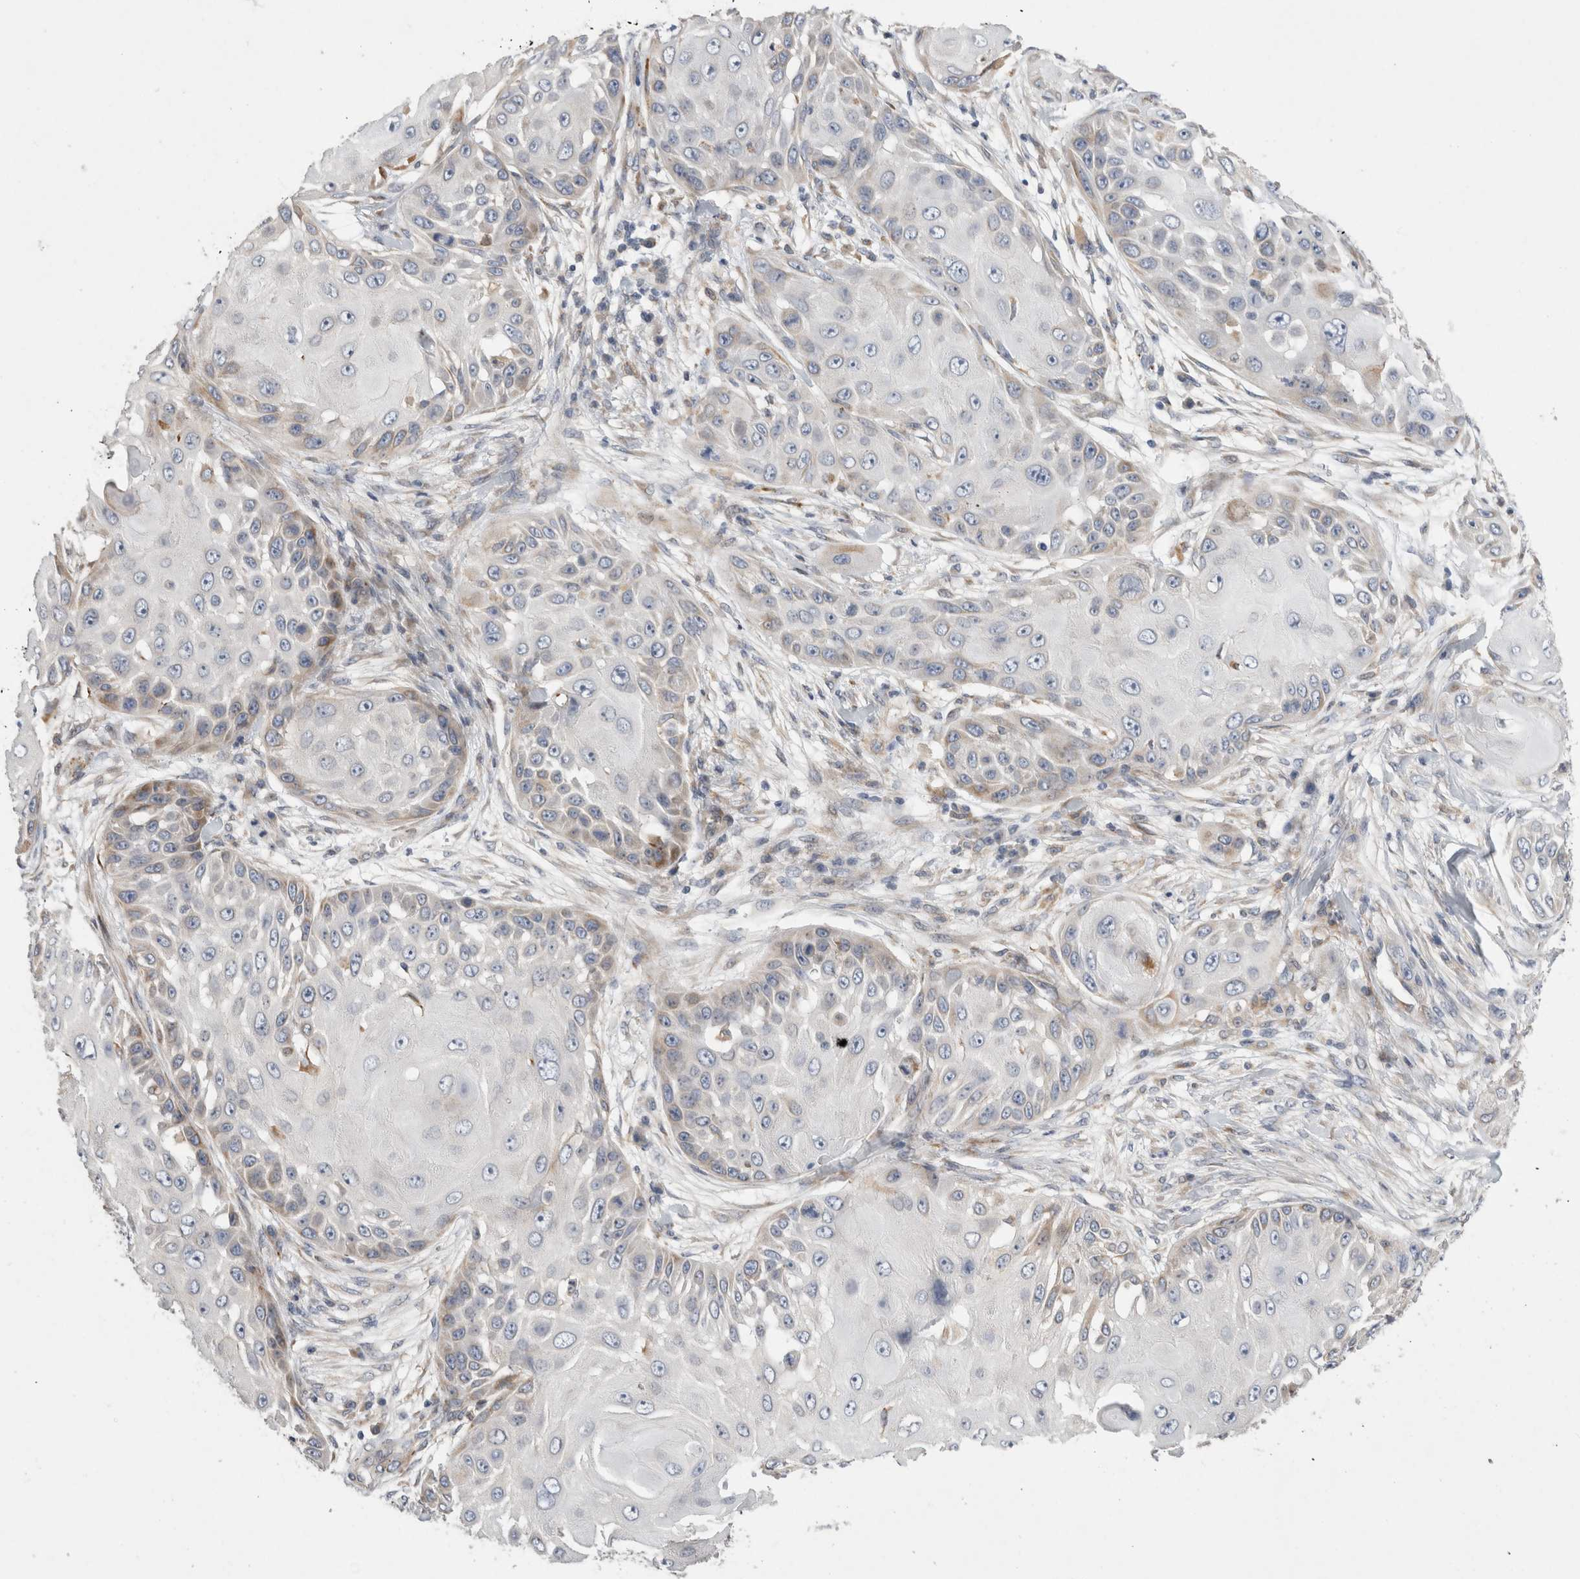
{"staining": {"intensity": "weak", "quantity": "<25%", "location": "cytoplasmic/membranous"}, "tissue": "skin cancer", "cell_type": "Tumor cells", "image_type": "cancer", "snomed": [{"axis": "morphology", "description": "Squamous cell carcinoma, NOS"}, {"axis": "topography", "description": "Skin"}], "caption": "Squamous cell carcinoma (skin) was stained to show a protein in brown. There is no significant expression in tumor cells. (DAB immunohistochemistry (IHC) with hematoxylin counter stain).", "gene": "TRMT9B", "patient": {"sex": "female", "age": 44}}